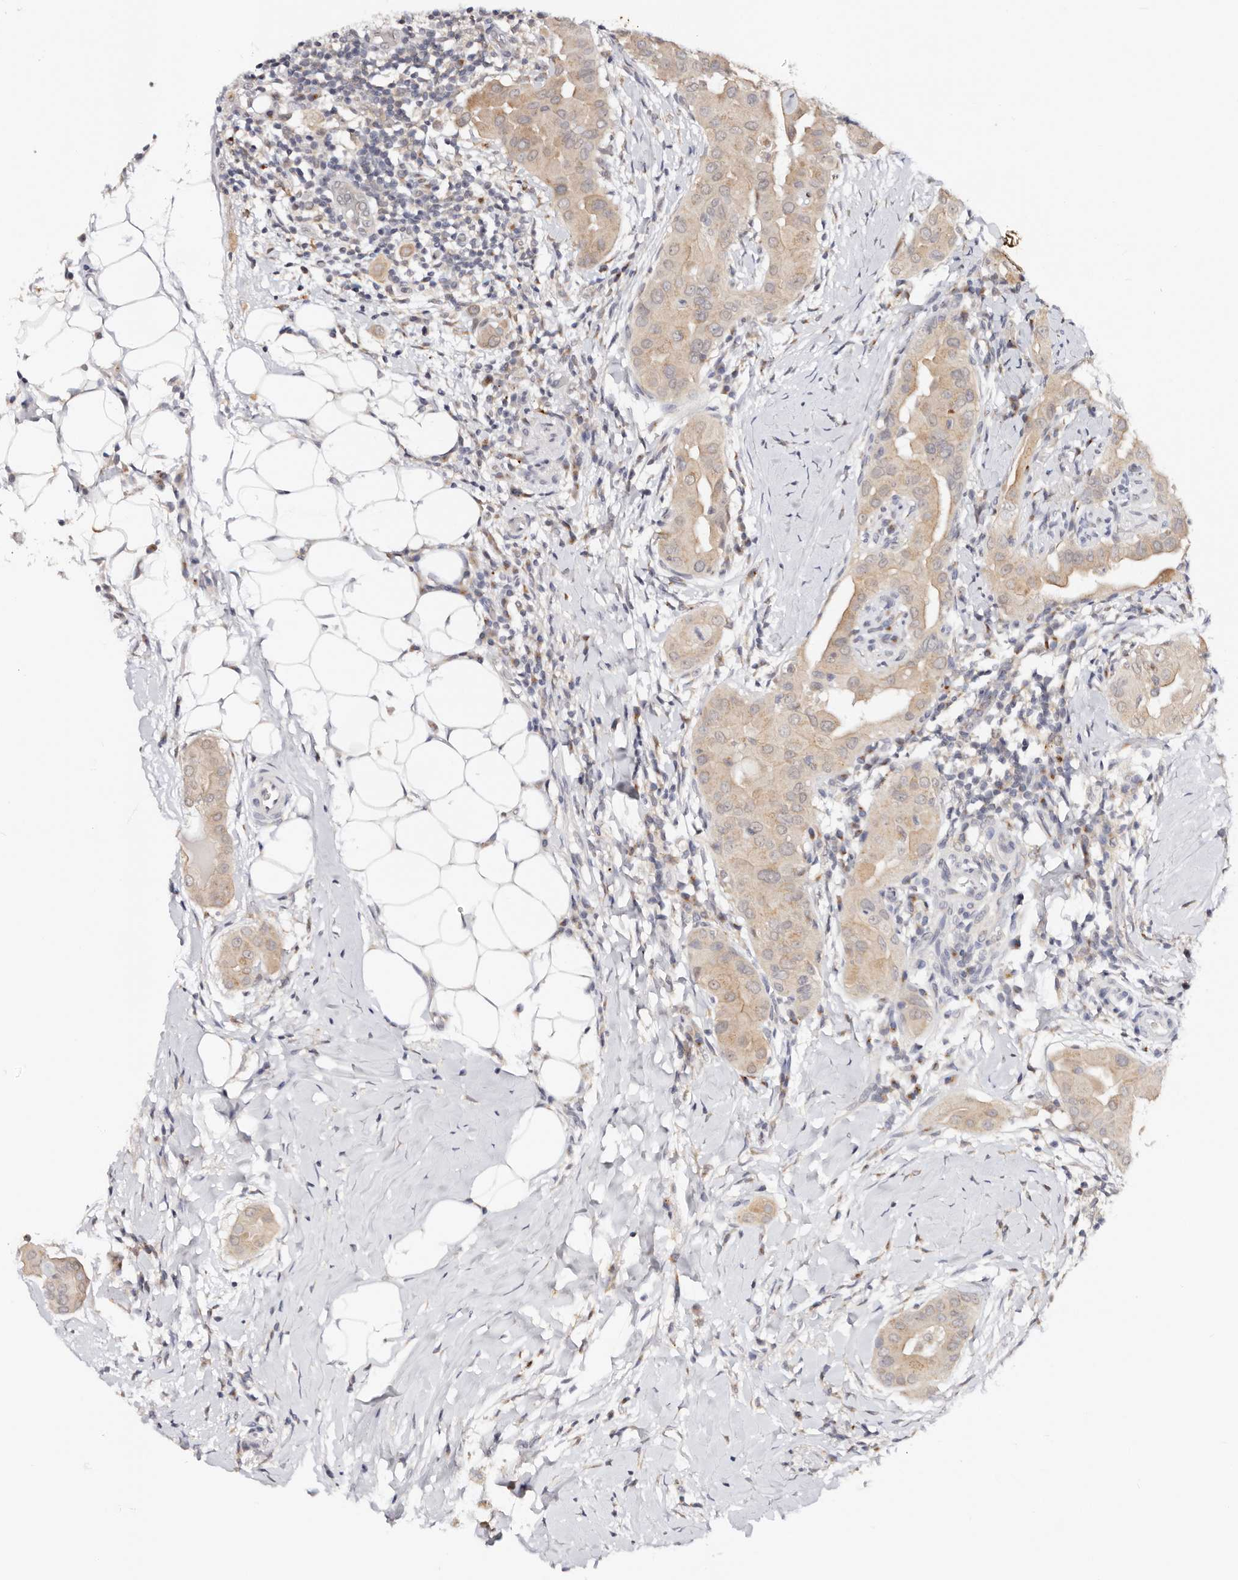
{"staining": {"intensity": "moderate", "quantity": ">75%", "location": "cytoplasmic/membranous"}, "tissue": "thyroid cancer", "cell_type": "Tumor cells", "image_type": "cancer", "snomed": [{"axis": "morphology", "description": "Papillary adenocarcinoma, NOS"}, {"axis": "topography", "description": "Thyroid gland"}], "caption": "IHC image of neoplastic tissue: human thyroid papillary adenocarcinoma stained using immunohistochemistry (IHC) reveals medium levels of moderate protein expression localized specifically in the cytoplasmic/membranous of tumor cells, appearing as a cytoplasmic/membranous brown color.", "gene": "VIPAS39", "patient": {"sex": "male", "age": 33}}